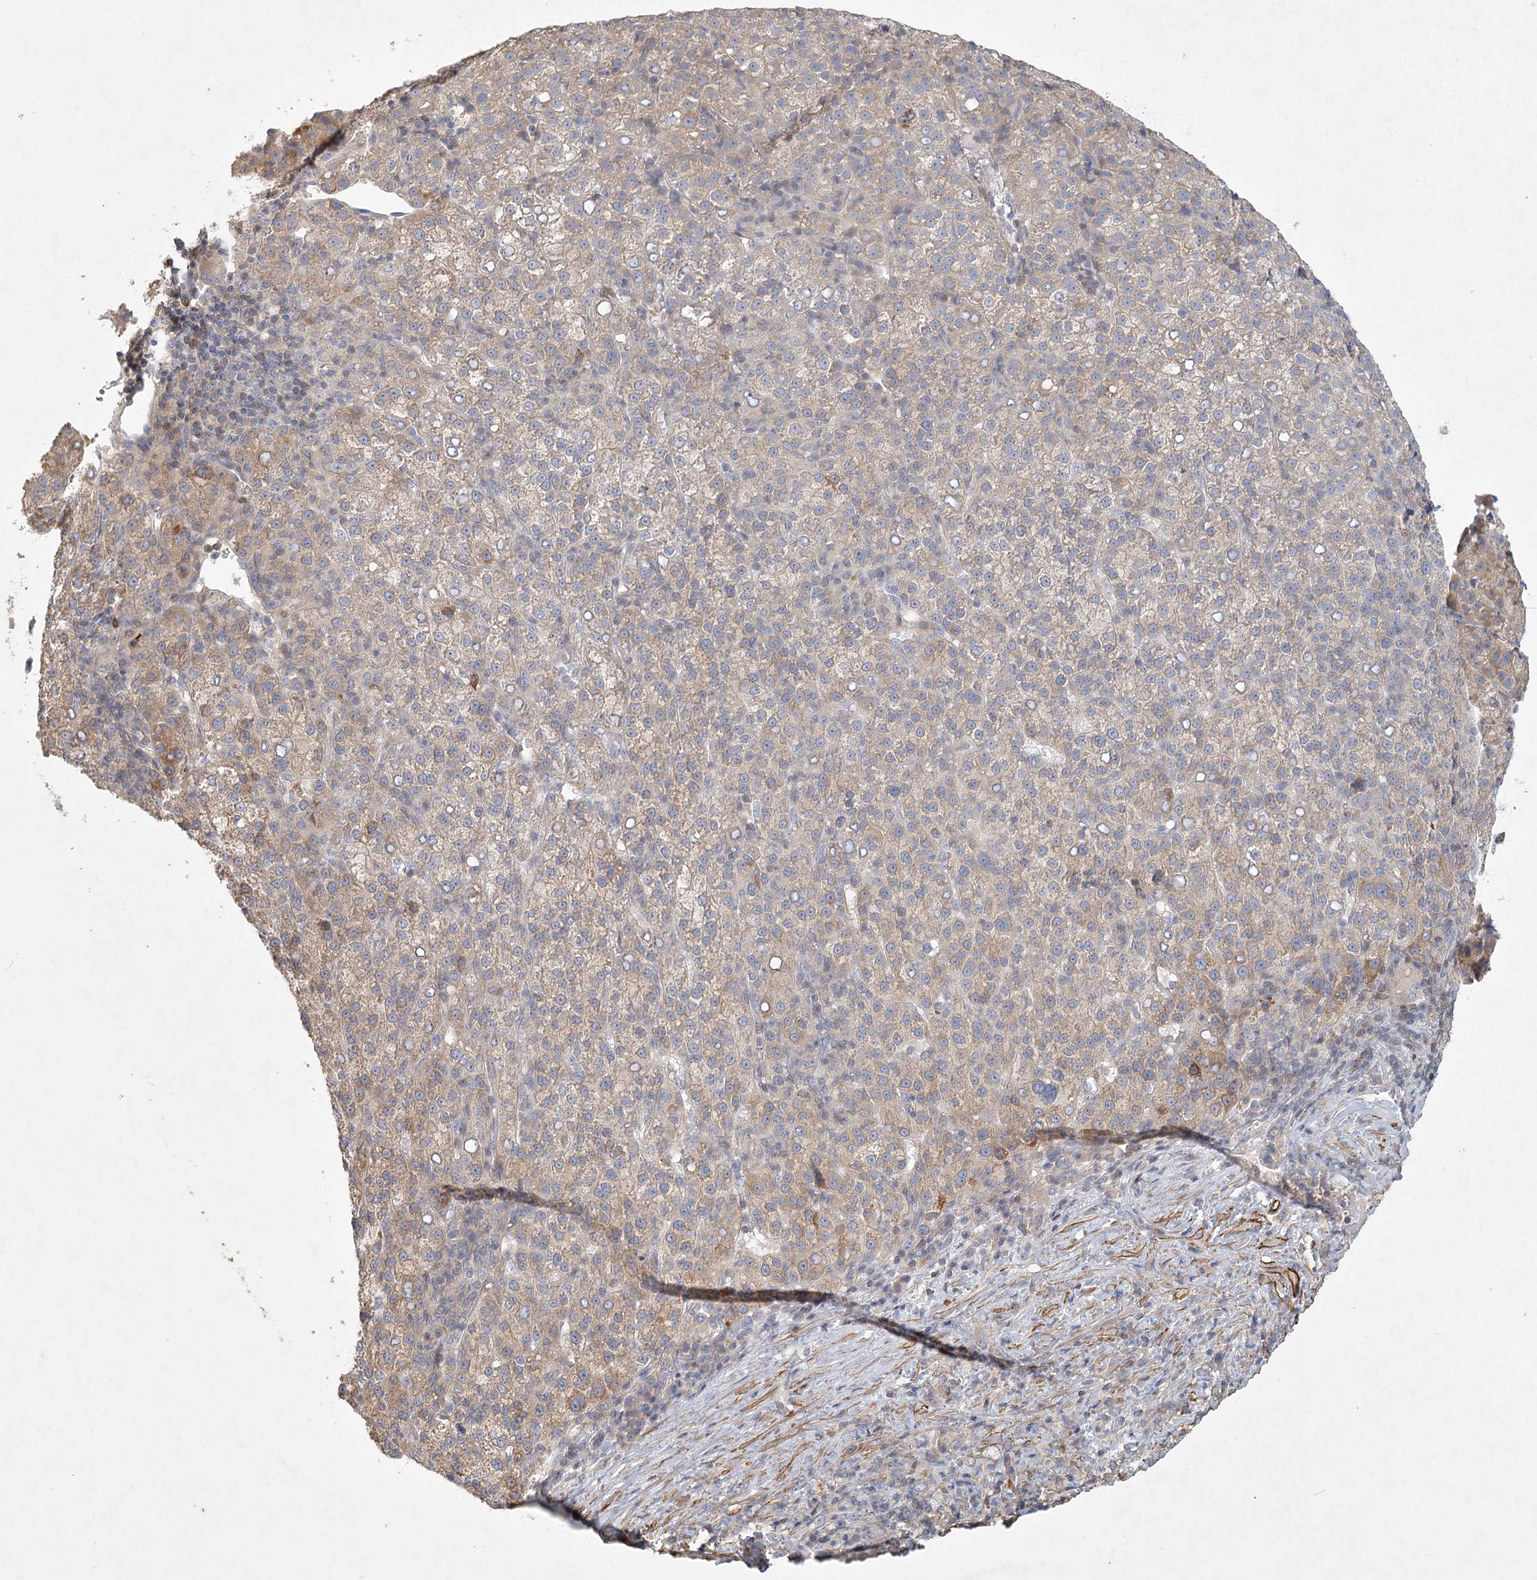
{"staining": {"intensity": "weak", "quantity": "<25%", "location": "cytoplasmic/membranous"}, "tissue": "liver cancer", "cell_type": "Tumor cells", "image_type": "cancer", "snomed": [{"axis": "morphology", "description": "Carcinoma, Hepatocellular, NOS"}, {"axis": "topography", "description": "Liver"}], "caption": "Liver cancer stained for a protein using IHC exhibits no expression tumor cells.", "gene": "INPP4B", "patient": {"sex": "female", "age": 58}}